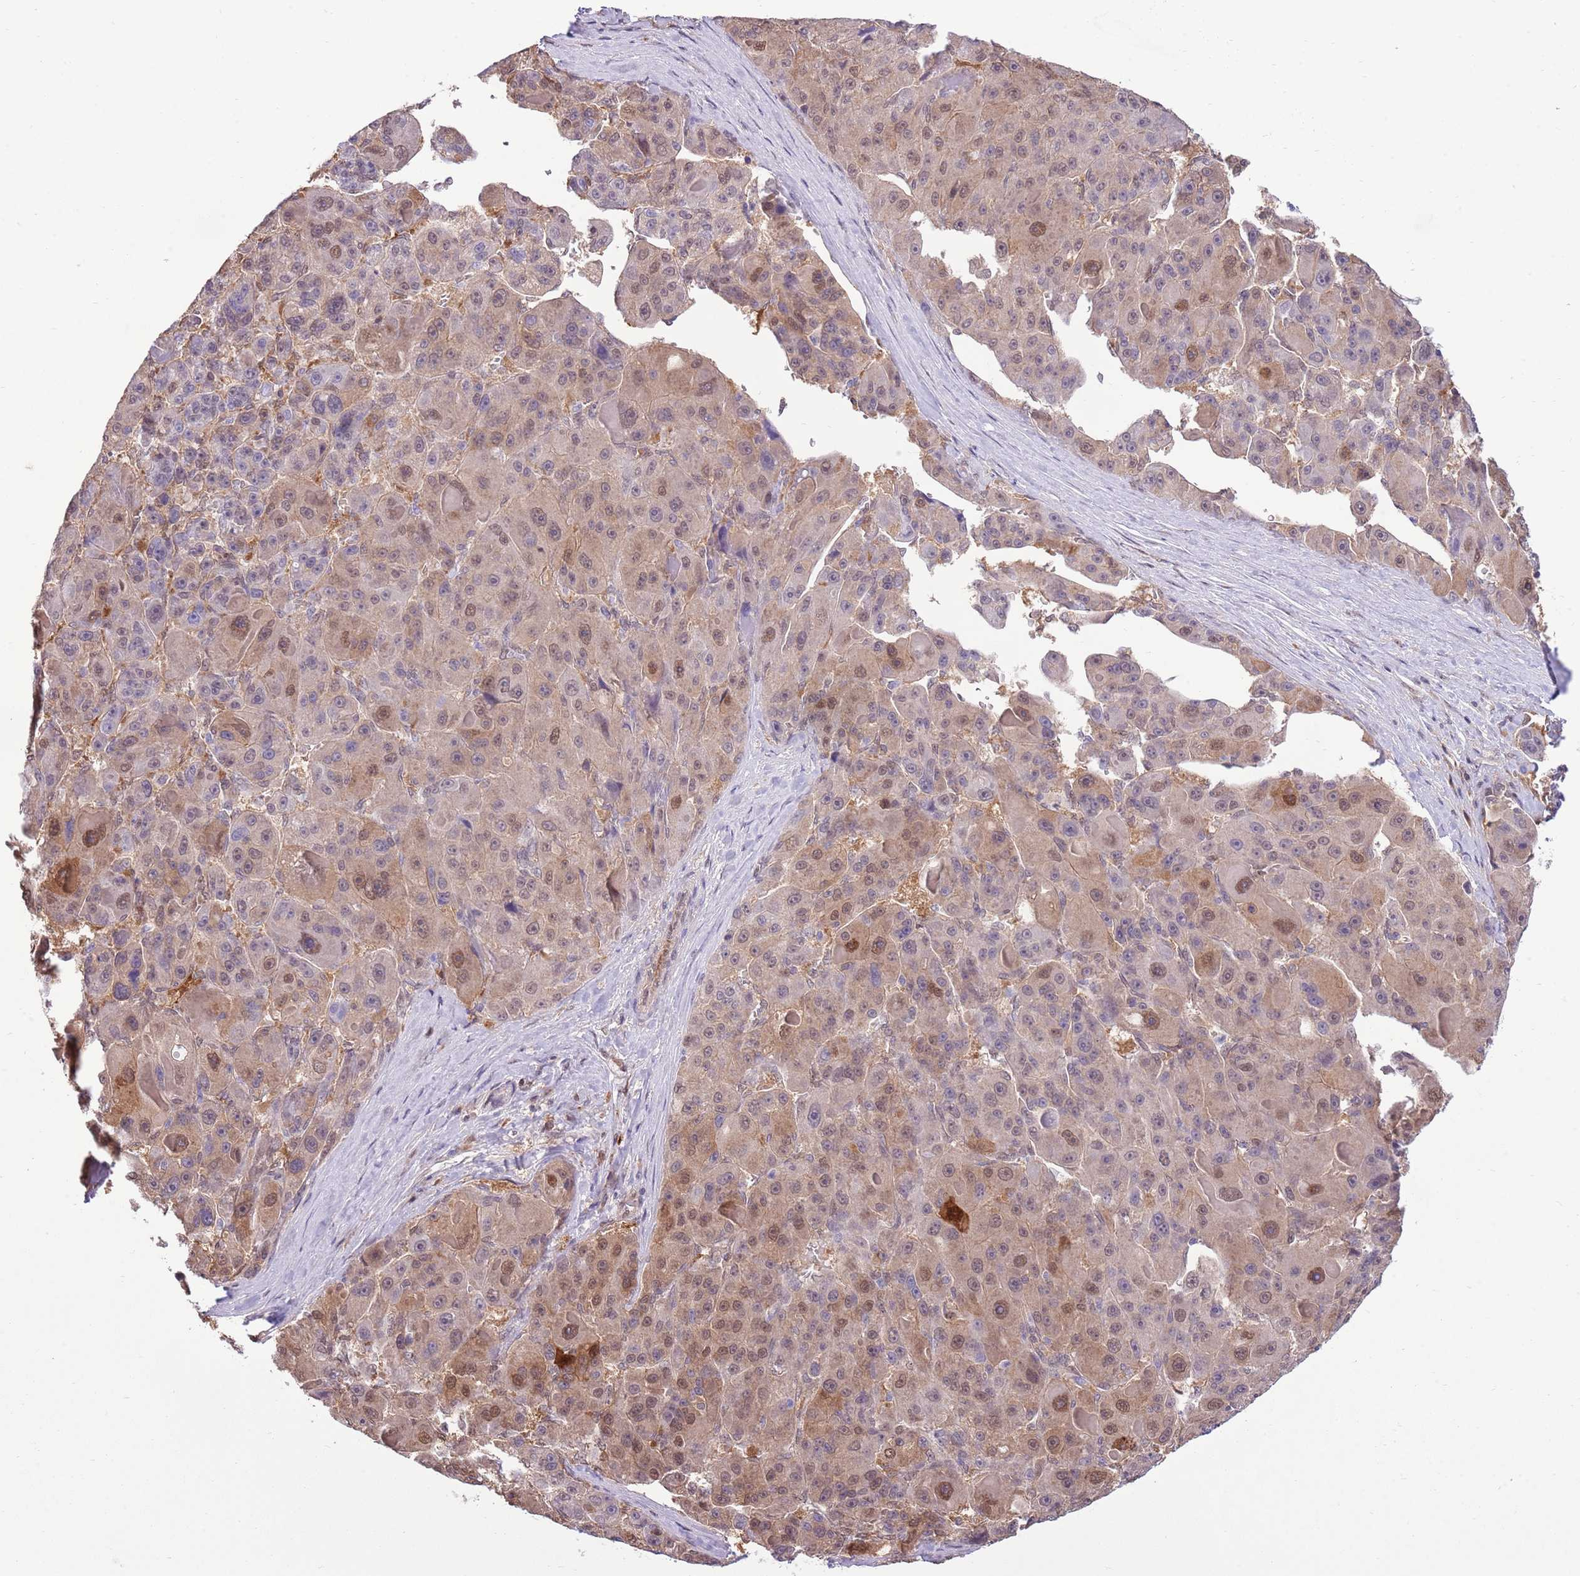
{"staining": {"intensity": "moderate", "quantity": "<25%", "location": "cytoplasmic/membranous,nuclear"}, "tissue": "liver cancer", "cell_type": "Tumor cells", "image_type": "cancer", "snomed": [{"axis": "morphology", "description": "Carcinoma, Hepatocellular, NOS"}, {"axis": "topography", "description": "Liver"}], "caption": "Immunohistochemistry (IHC) (DAB (3,3'-diaminobenzidine)) staining of human liver cancer shows moderate cytoplasmic/membranous and nuclear protein staining in about <25% of tumor cells.", "gene": "NSFL1C", "patient": {"sex": "male", "age": 76}}